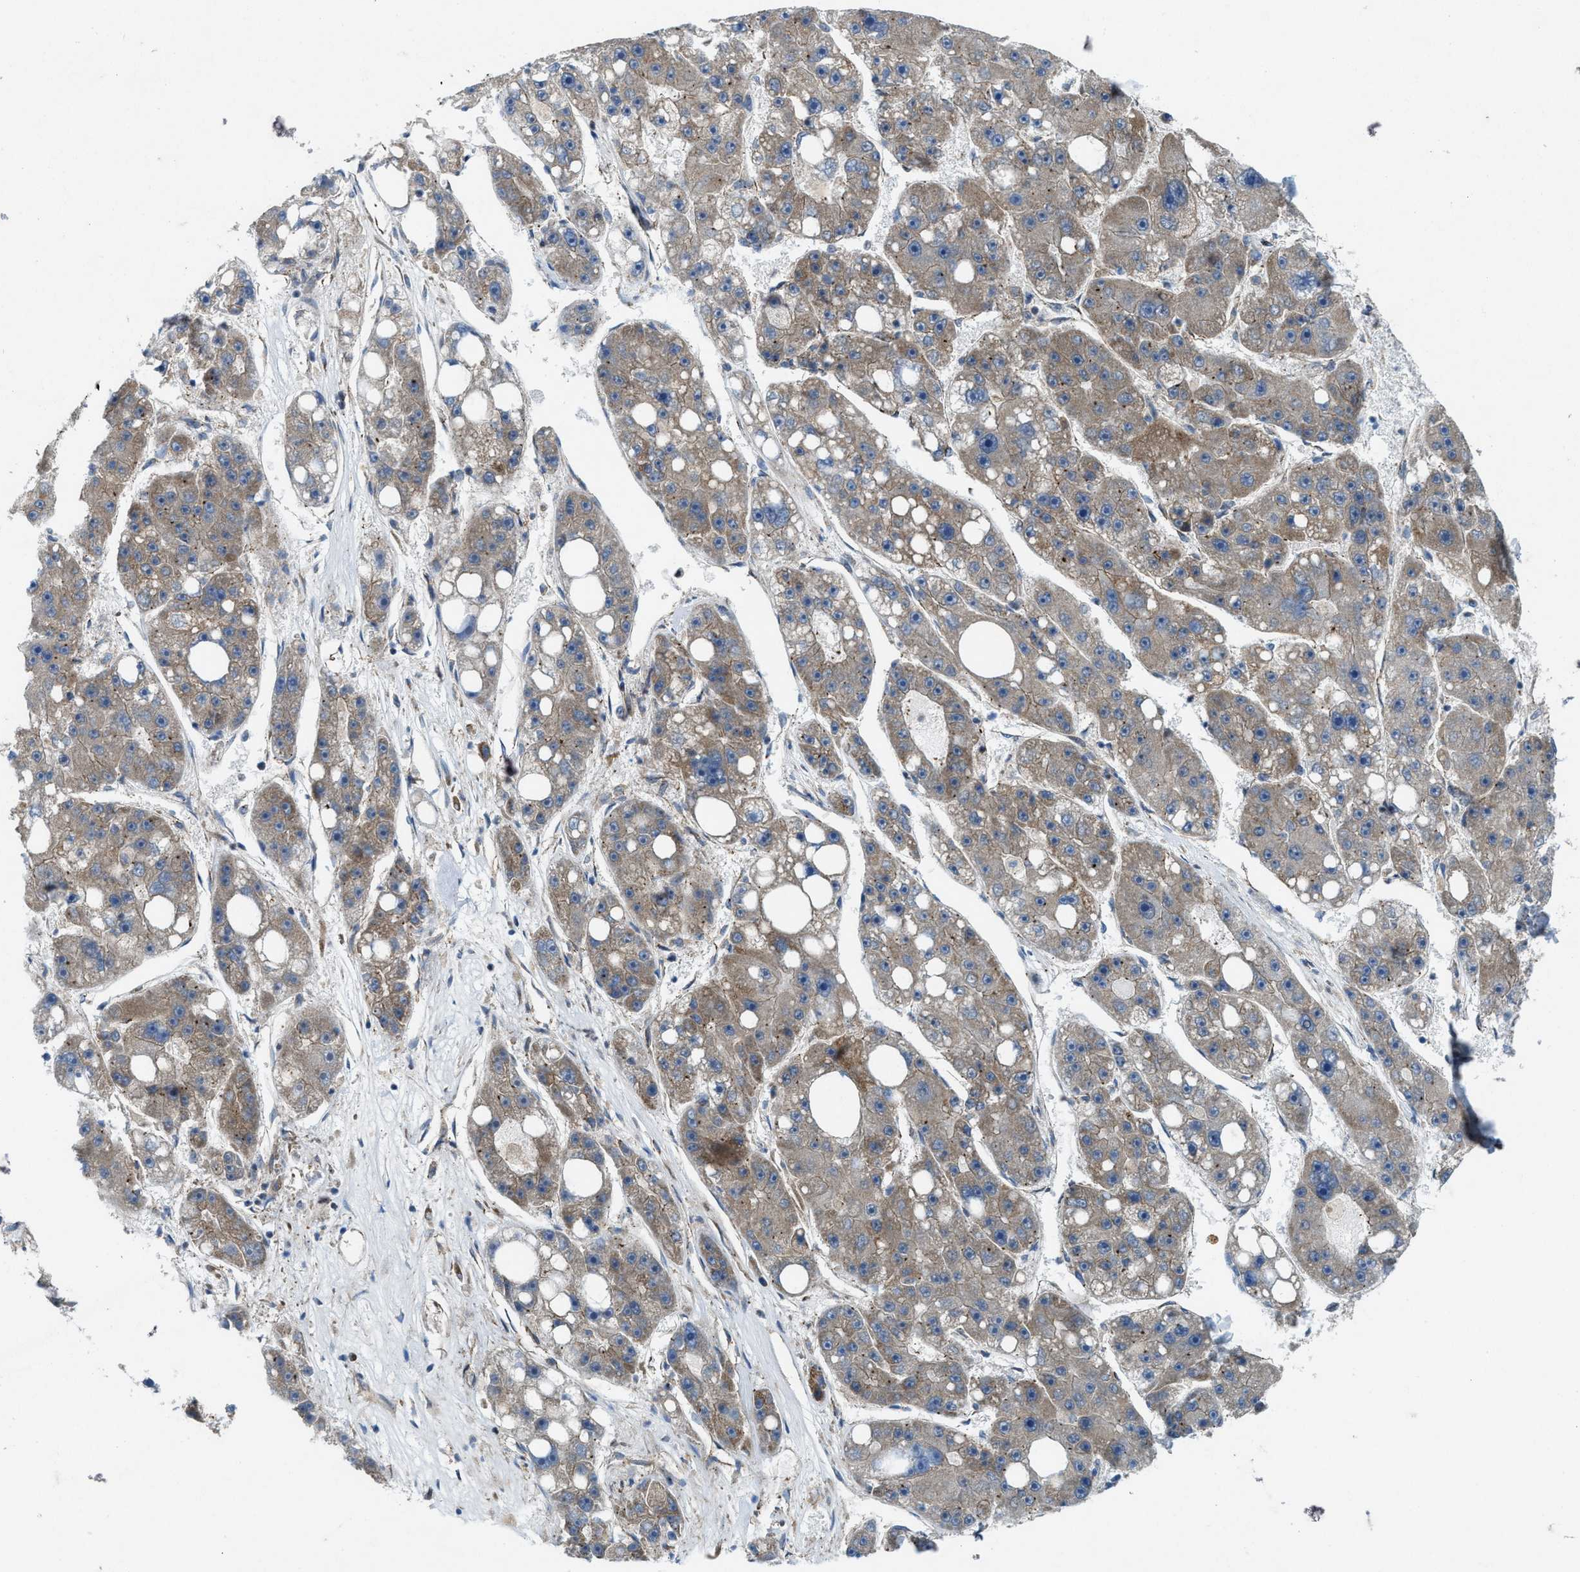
{"staining": {"intensity": "weak", "quantity": ">75%", "location": "cytoplasmic/membranous"}, "tissue": "liver cancer", "cell_type": "Tumor cells", "image_type": "cancer", "snomed": [{"axis": "morphology", "description": "Carcinoma, Hepatocellular, NOS"}, {"axis": "topography", "description": "Liver"}], "caption": "A brown stain labels weak cytoplasmic/membranous expression of a protein in human liver cancer (hepatocellular carcinoma) tumor cells.", "gene": "URGCP", "patient": {"sex": "female", "age": 61}}